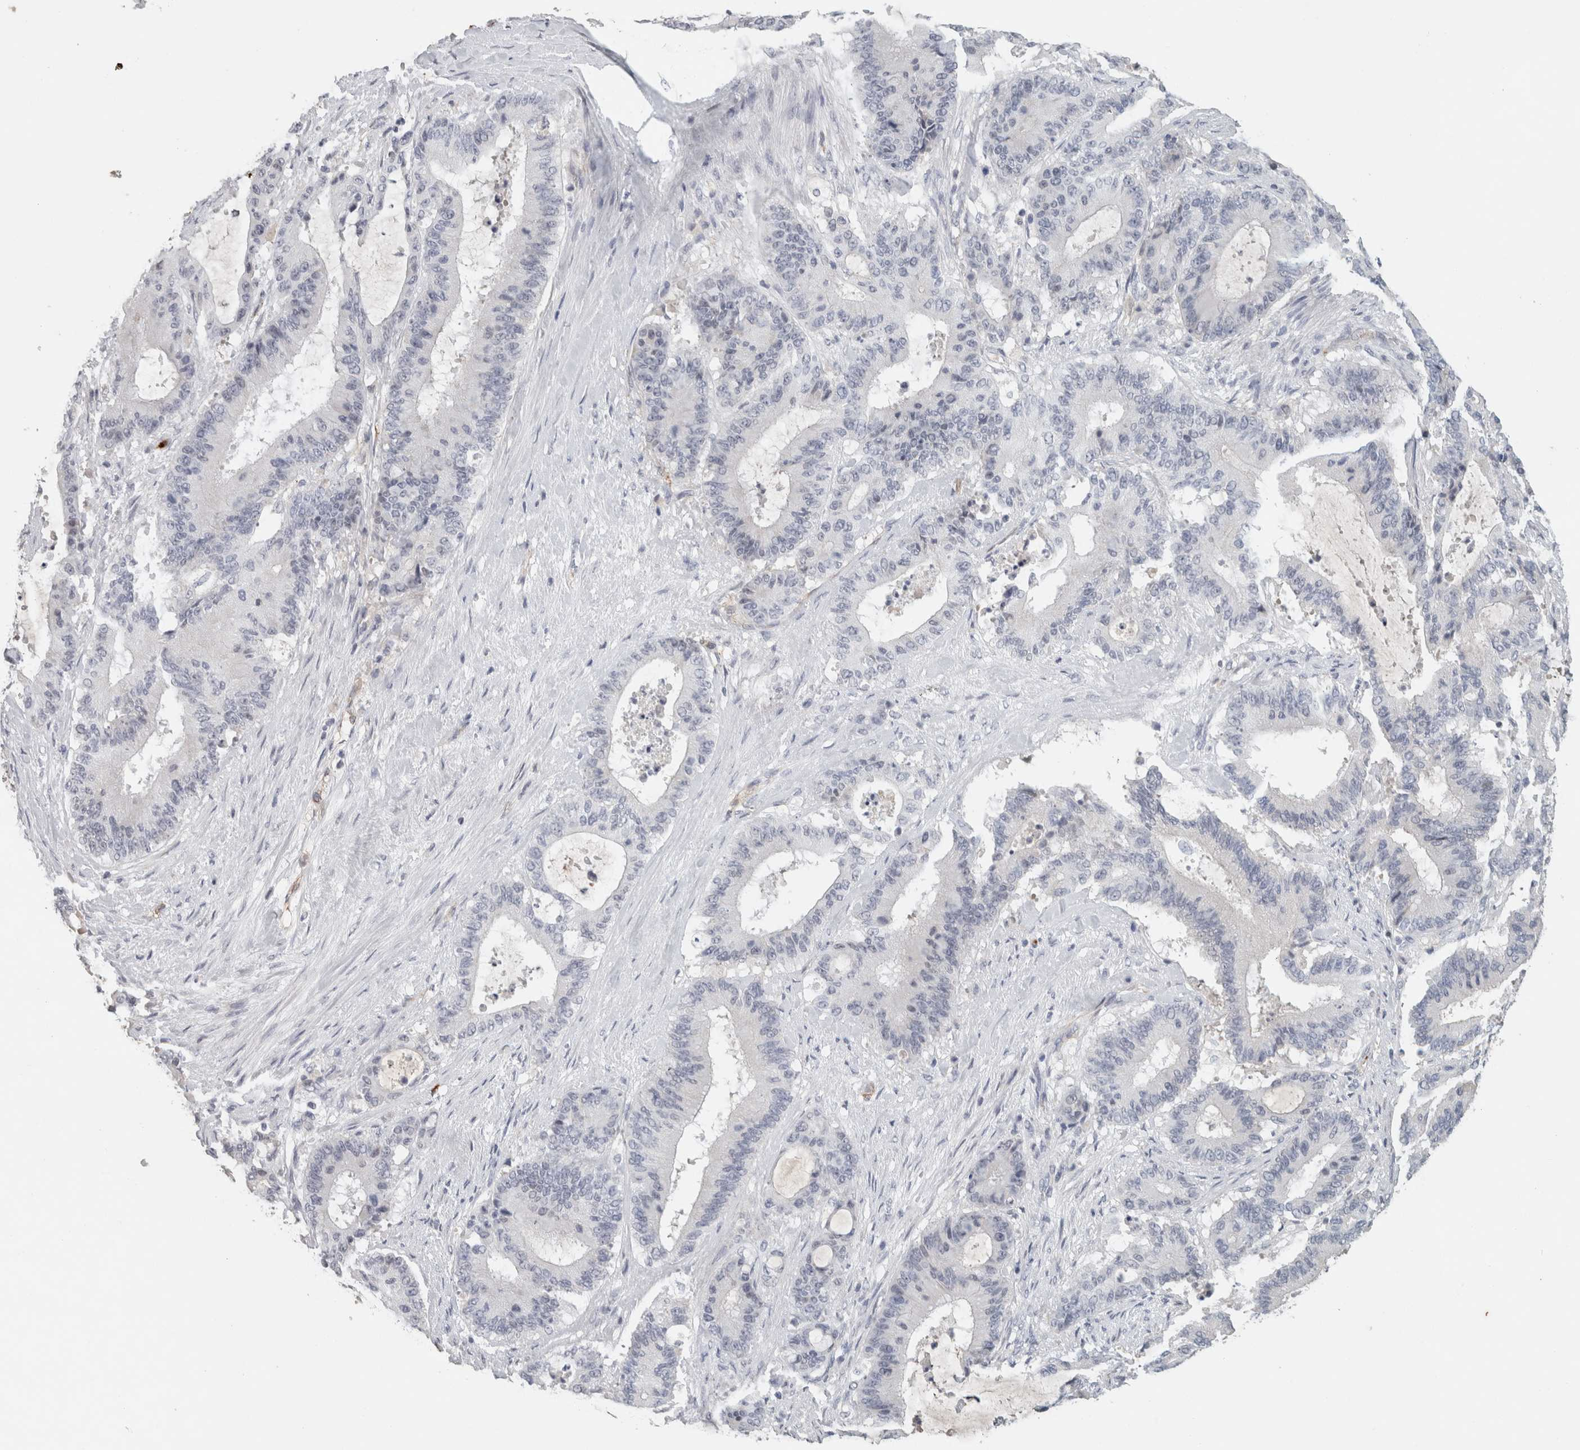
{"staining": {"intensity": "negative", "quantity": "none", "location": "none"}, "tissue": "liver cancer", "cell_type": "Tumor cells", "image_type": "cancer", "snomed": [{"axis": "morphology", "description": "Cholangiocarcinoma"}, {"axis": "topography", "description": "Liver"}], "caption": "The image displays no staining of tumor cells in liver cancer (cholangiocarcinoma).", "gene": "CD36", "patient": {"sex": "female", "age": 73}}